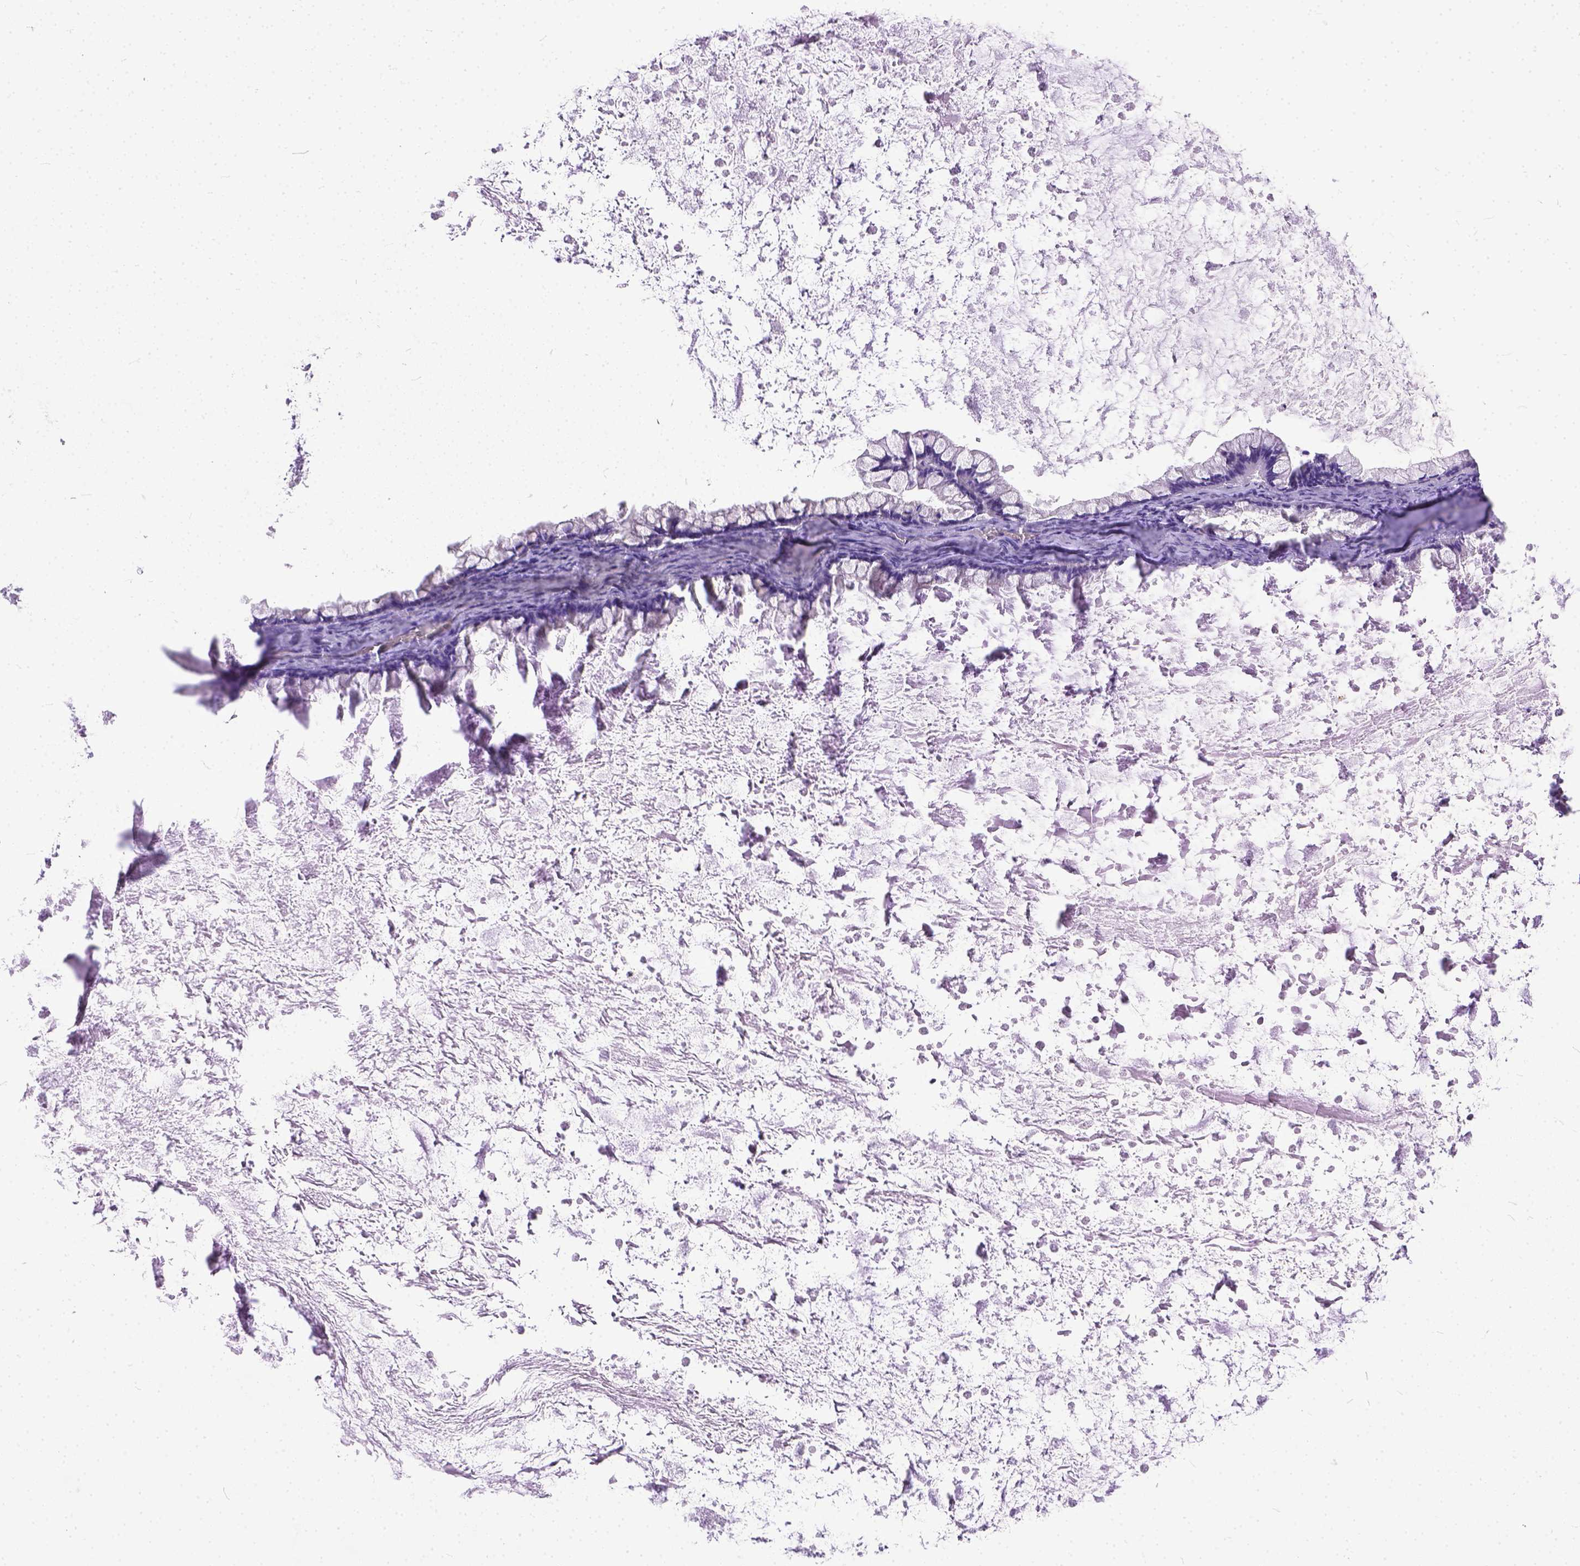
{"staining": {"intensity": "negative", "quantity": "none", "location": "none"}, "tissue": "ovarian cancer", "cell_type": "Tumor cells", "image_type": "cancer", "snomed": [{"axis": "morphology", "description": "Cystadenocarcinoma, mucinous, NOS"}, {"axis": "topography", "description": "Ovary"}], "caption": "Protein analysis of mucinous cystadenocarcinoma (ovarian) shows no significant expression in tumor cells. The staining was performed using DAB (3,3'-diaminobenzidine) to visualize the protein expression in brown, while the nuclei were stained in blue with hematoxylin (Magnification: 20x).", "gene": "PLK5", "patient": {"sex": "female", "age": 67}}